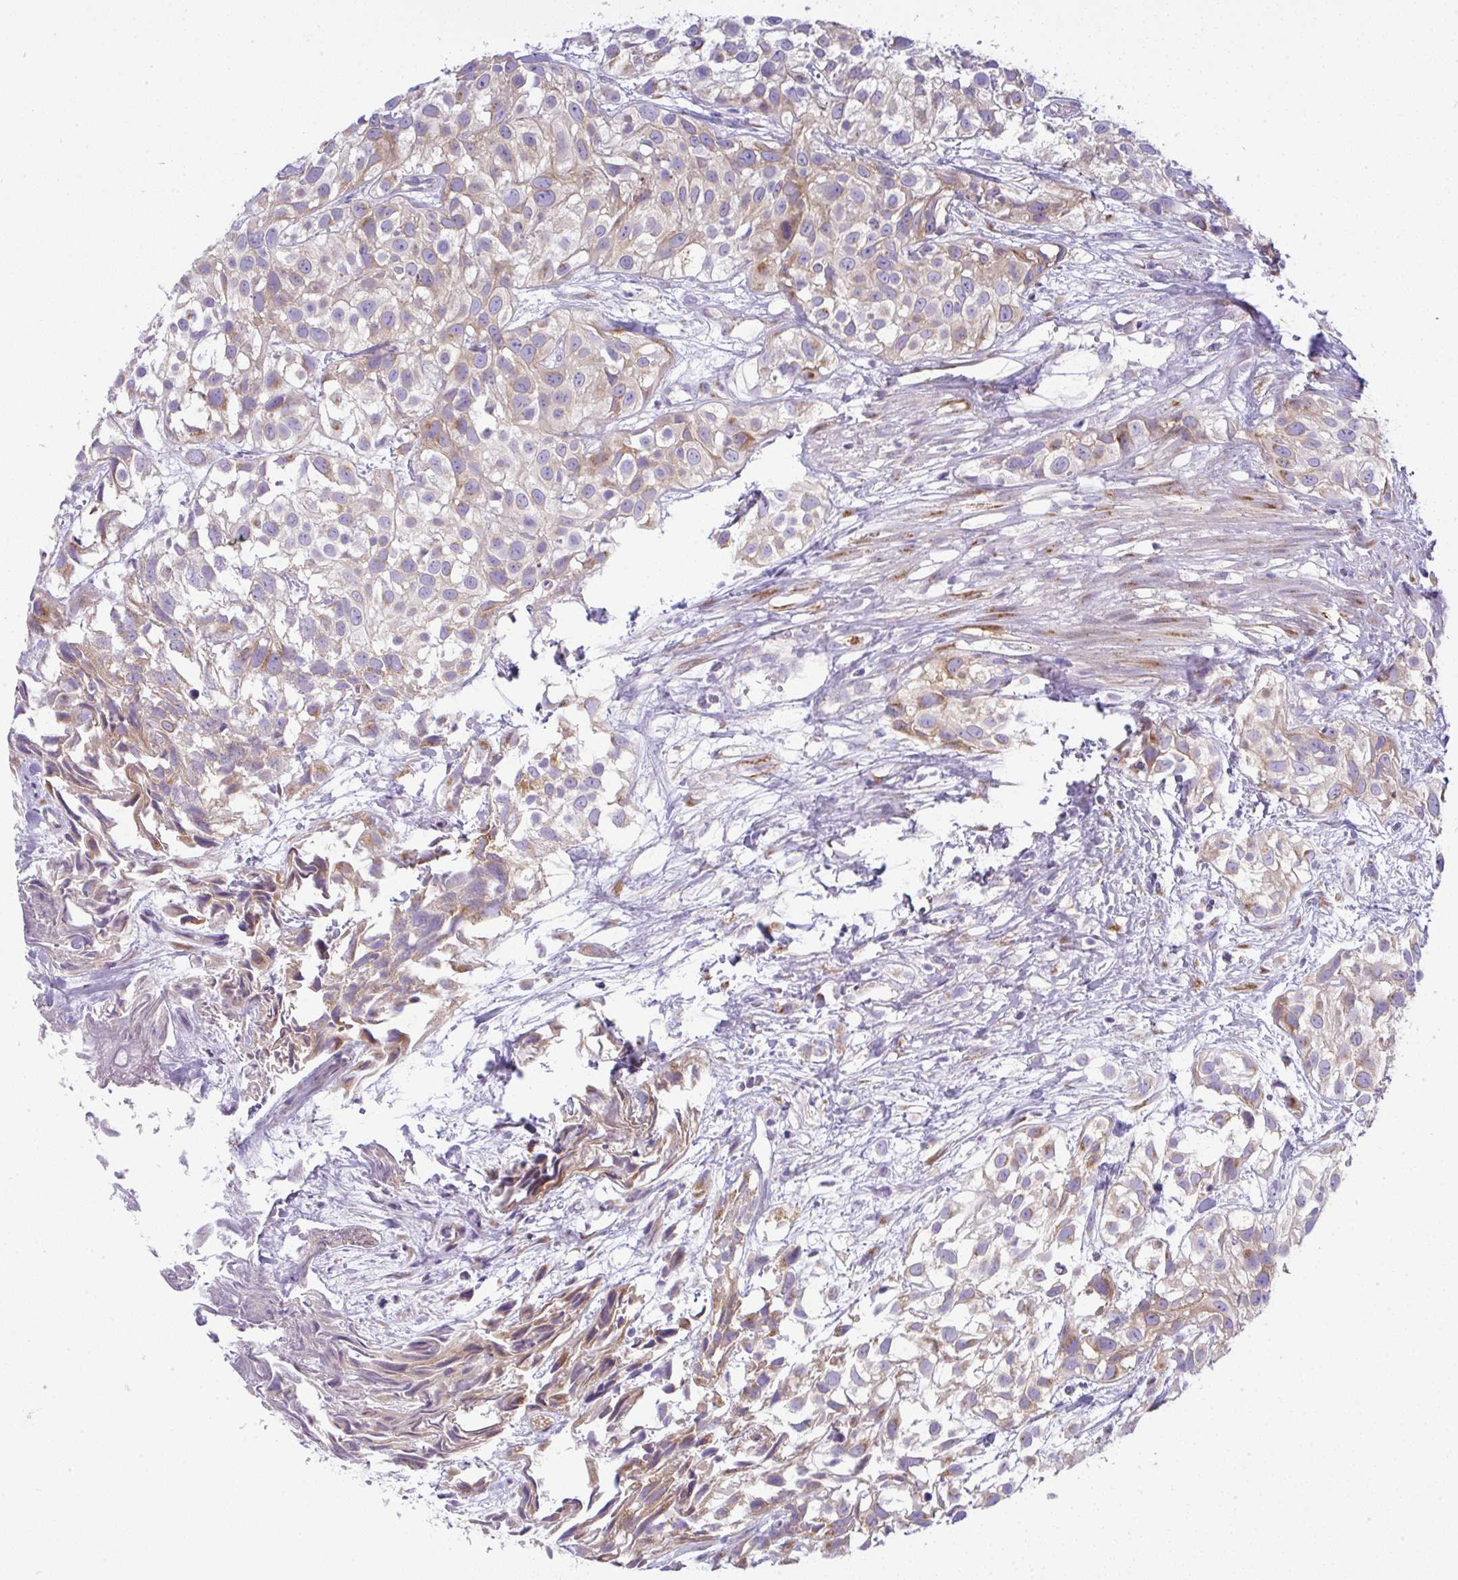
{"staining": {"intensity": "moderate", "quantity": "25%-75%", "location": "cytoplasmic/membranous"}, "tissue": "urothelial cancer", "cell_type": "Tumor cells", "image_type": "cancer", "snomed": [{"axis": "morphology", "description": "Urothelial carcinoma, High grade"}, {"axis": "topography", "description": "Urinary bladder"}], "caption": "This is an image of IHC staining of urothelial carcinoma (high-grade), which shows moderate expression in the cytoplasmic/membranous of tumor cells.", "gene": "FAM177A1", "patient": {"sex": "male", "age": 56}}